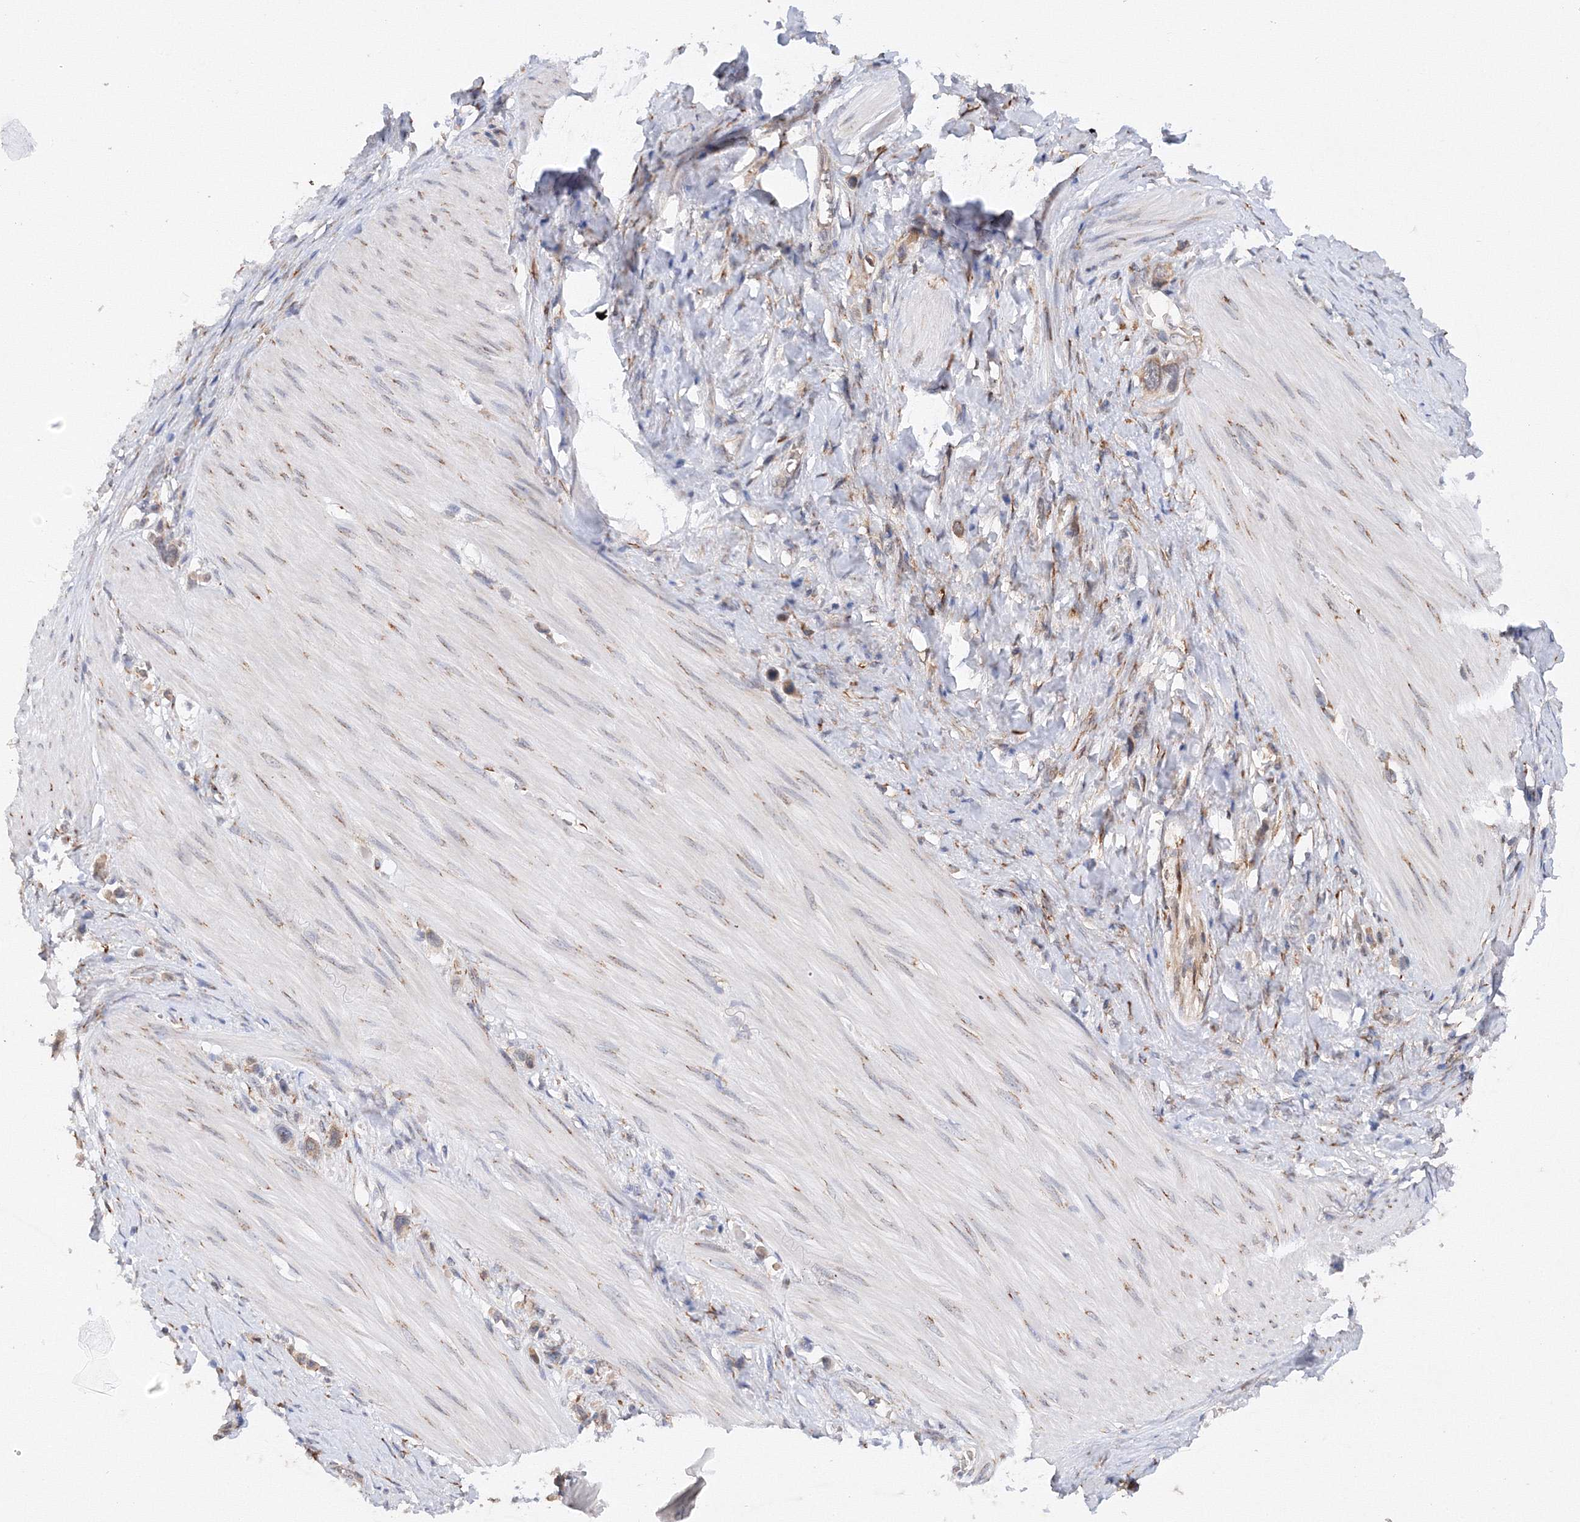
{"staining": {"intensity": "weak", "quantity": ">75%", "location": "cytoplasmic/membranous"}, "tissue": "stomach cancer", "cell_type": "Tumor cells", "image_type": "cancer", "snomed": [{"axis": "morphology", "description": "Adenocarcinoma, NOS"}, {"axis": "topography", "description": "Stomach"}], "caption": "The micrograph shows a brown stain indicating the presence of a protein in the cytoplasmic/membranous of tumor cells in stomach cancer.", "gene": "DIS3L2", "patient": {"sex": "female", "age": 65}}